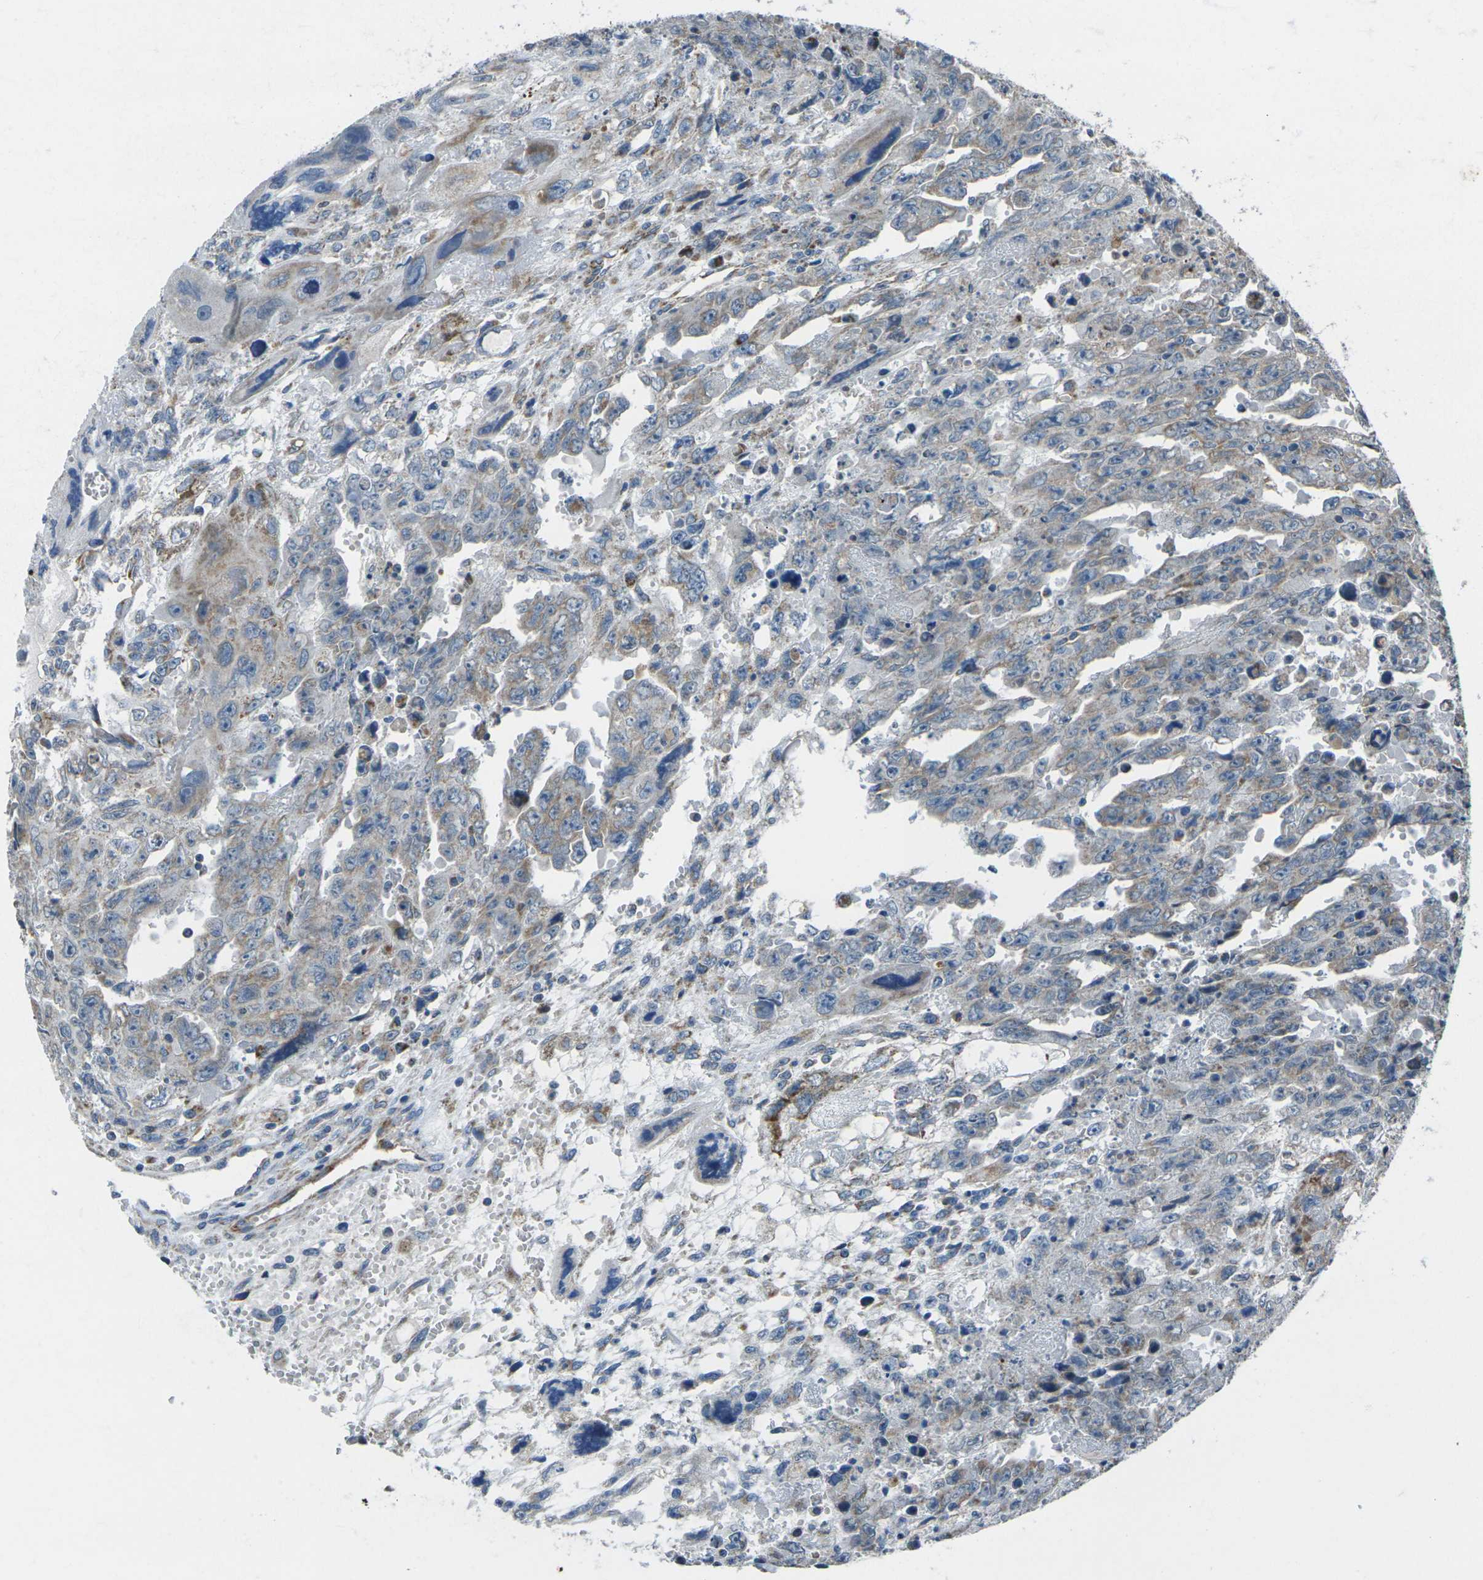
{"staining": {"intensity": "weak", "quantity": "25%-75%", "location": "cytoplasmic/membranous"}, "tissue": "testis cancer", "cell_type": "Tumor cells", "image_type": "cancer", "snomed": [{"axis": "morphology", "description": "Carcinoma, Embryonal, NOS"}, {"axis": "topography", "description": "Testis"}], "caption": "Immunohistochemical staining of testis cancer shows weak cytoplasmic/membranous protein staining in about 25%-75% of tumor cells.", "gene": "TMEM120B", "patient": {"sex": "male", "age": 28}}